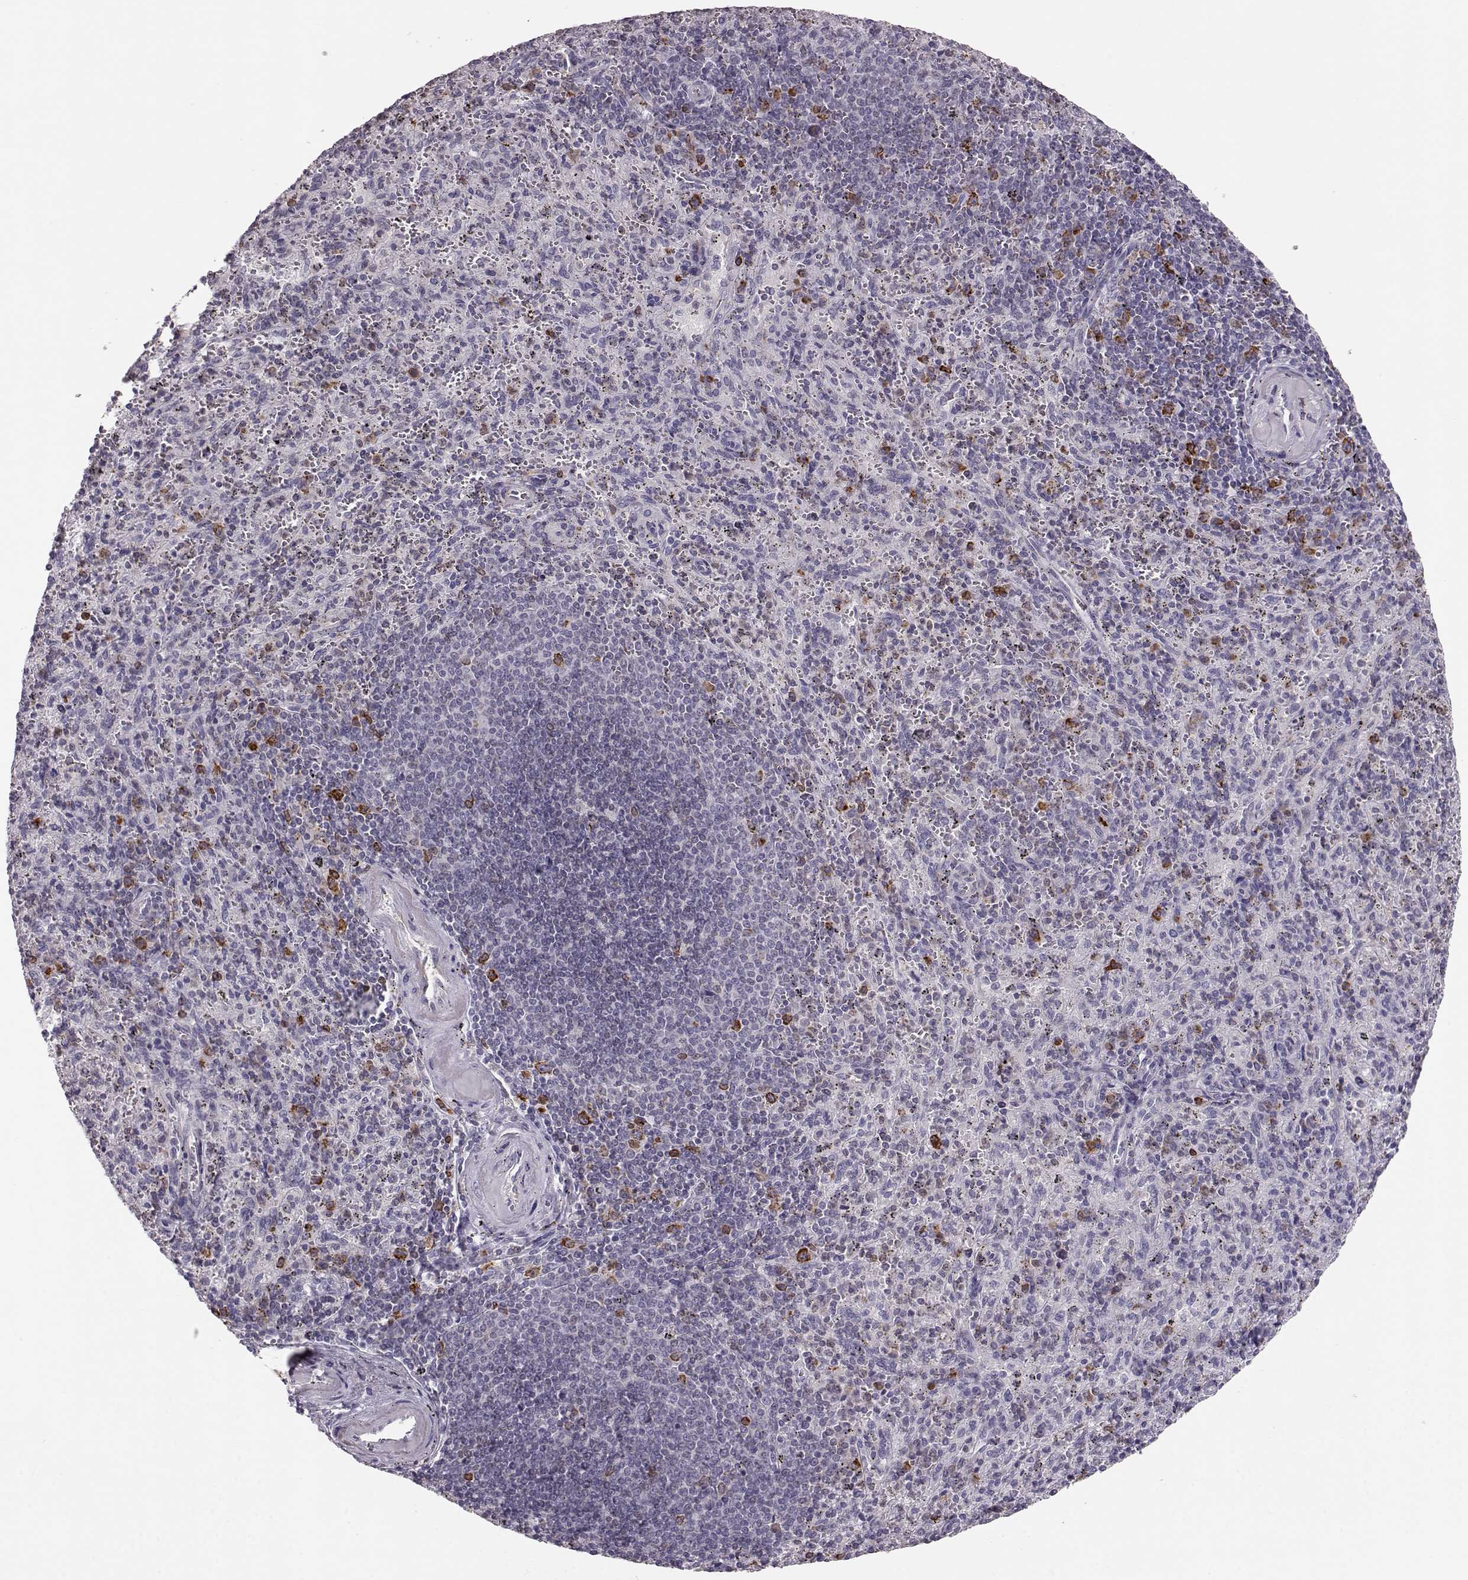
{"staining": {"intensity": "strong", "quantity": "<25%", "location": "cytoplasmic/membranous"}, "tissue": "spleen", "cell_type": "Cells in red pulp", "image_type": "normal", "snomed": [{"axis": "morphology", "description": "Normal tissue, NOS"}, {"axis": "topography", "description": "Spleen"}], "caption": "Protein staining by immunohistochemistry reveals strong cytoplasmic/membranous expression in approximately <25% of cells in red pulp in normal spleen.", "gene": "ELOVL5", "patient": {"sex": "male", "age": 57}}